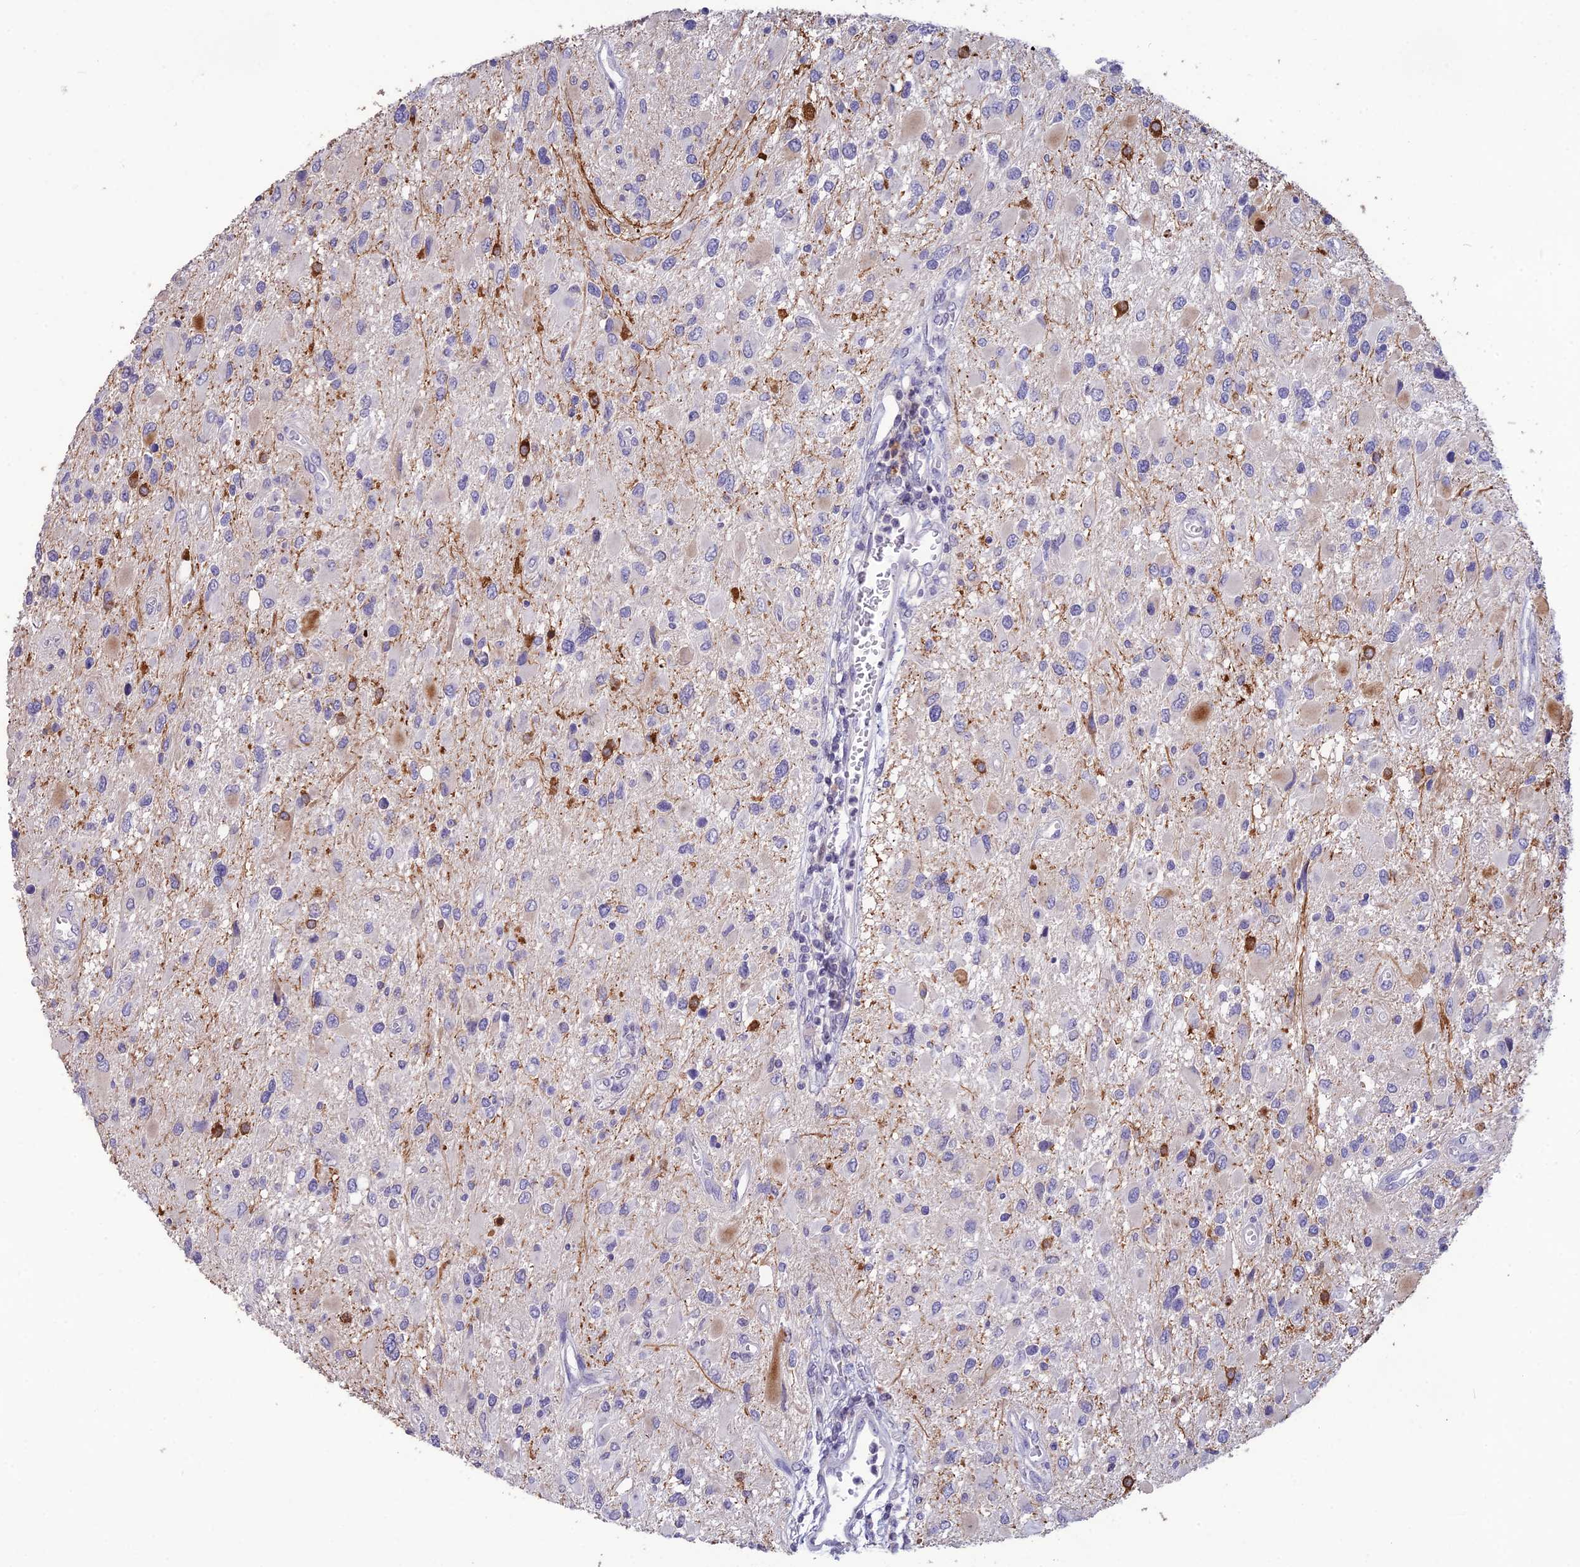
{"staining": {"intensity": "negative", "quantity": "none", "location": "none"}, "tissue": "glioma", "cell_type": "Tumor cells", "image_type": "cancer", "snomed": [{"axis": "morphology", "description": "Glioma, malignant, High grade"}, {"axis": "topography", "description": "Brain"}], "caption": "Immunohistochemistry photomicrograph of malignant glioma (high-grade) stained for a protein (brown), which shows no positivity in tumor cells.", "gene": "TMEM134", "patient": {"sex": "male", "age": 53}}